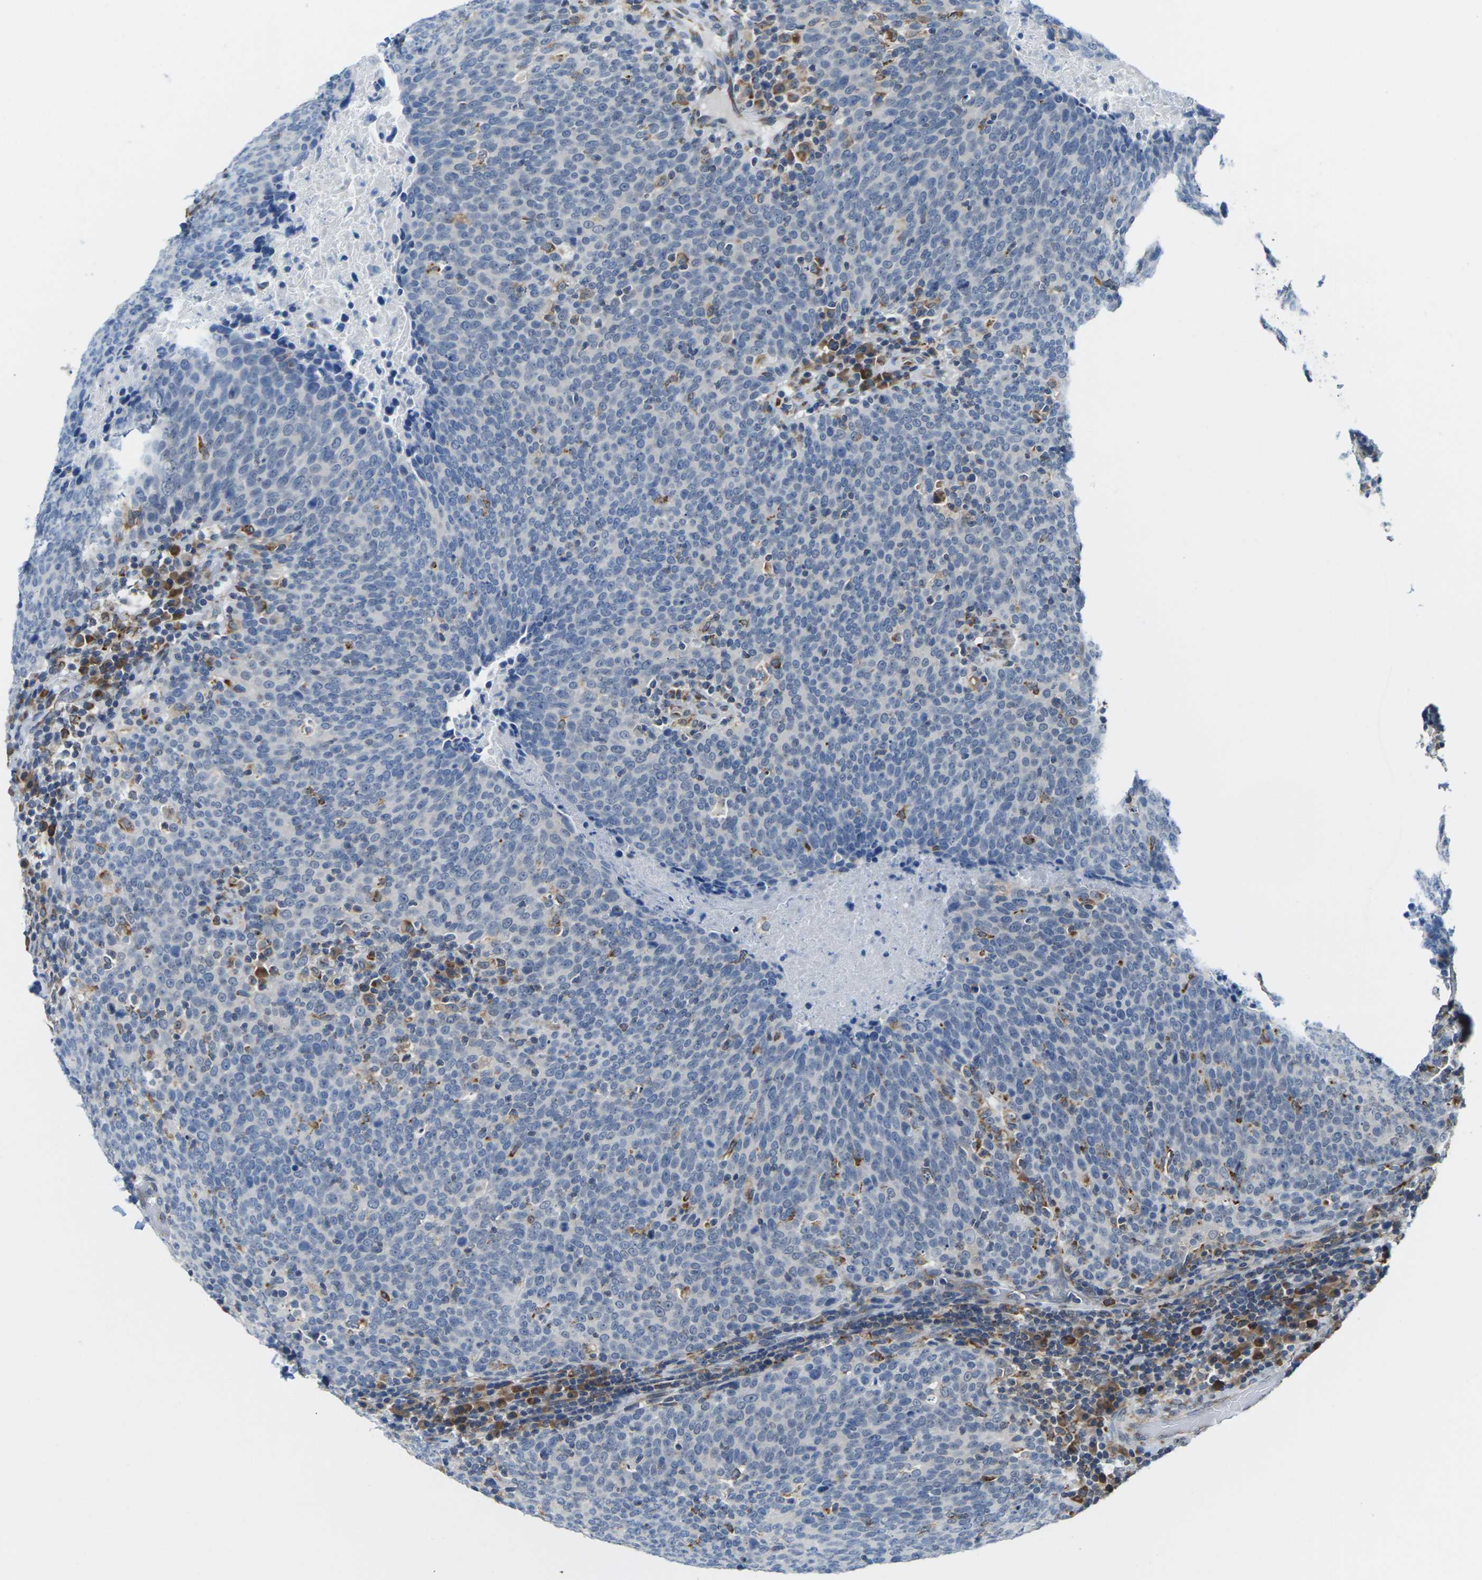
{"staining": {"intensity": "negative", "quantity": "none", "location": "none"}, "tissue": "head and neck cancer", "cell_type": "Tumor cells", "image_type": "cancer", "snomed": [{"axis": "morphology", "description": "Squamous cell carcinoma, NOS"}, {"axis": "morphology", "description": "Squamous cell carcinoma, metastatic, NOS"}, {"axis": "topography", "description": "Lymph node"}, {"axis": "topography", "description": "Head-Neck"}], "caption": "High power microscopy photomicrograph of an immunohistochemistry (IHC) micrograph of metastatic squamous cell carcinoma (head and neck), revealing no significant expression in tumor cells.", "gene": "PDZK1IP1", "patient": {"sex": "male", "age": 62}}